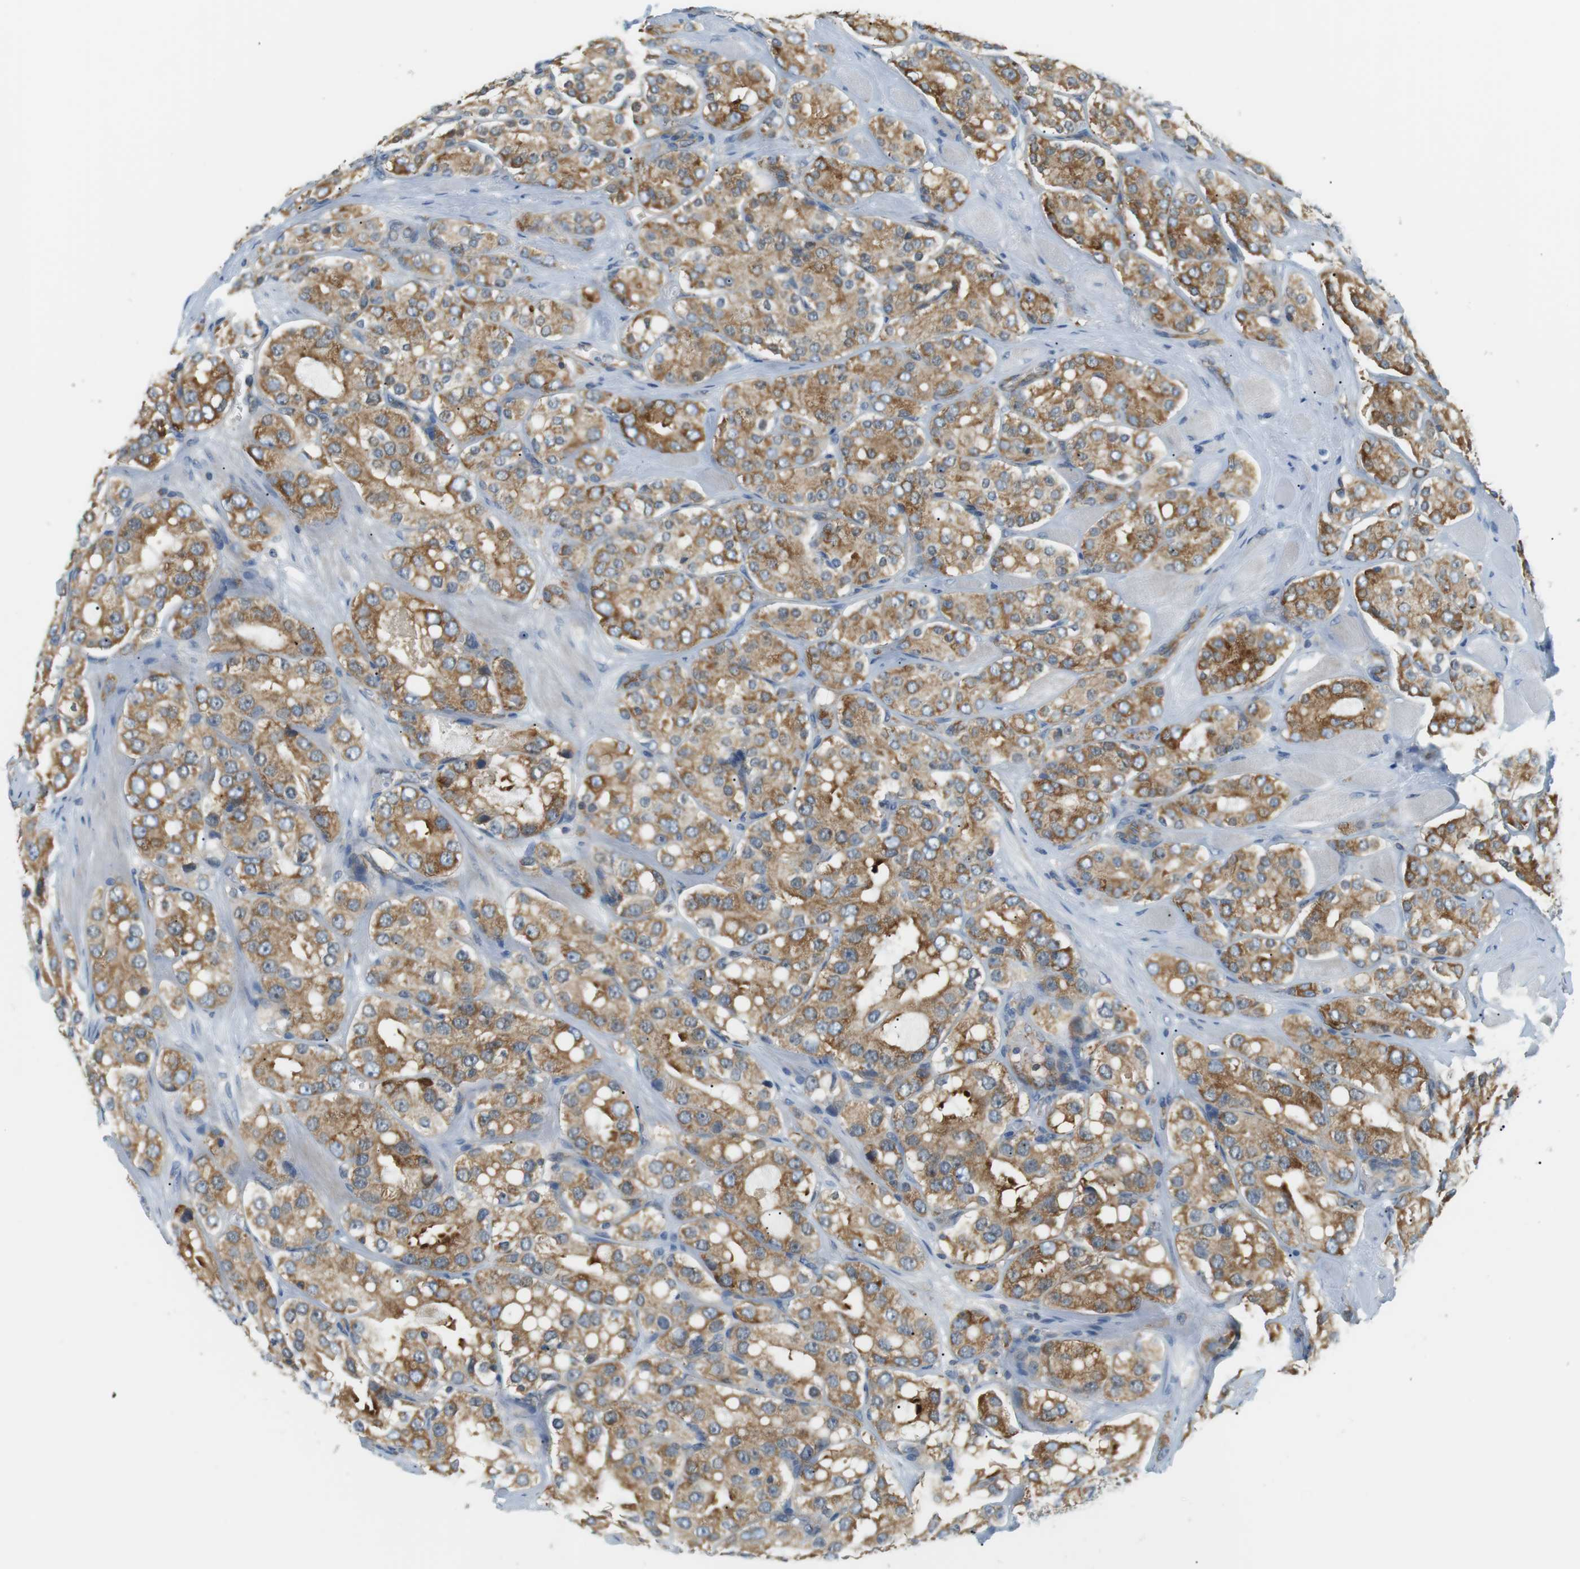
{"staining": {"intensity": "moderate", "quantity": "25%-75%", "location": "cytoplasmic/membranous"}, "tissue": "prostate cancer", "cell_type": "Tumor cells", "image_type": "cancer", "snomed": [{"axis": "morphology", "description": "Adenocarcinoma, High grade"}, {"axis": "topography", "description": "Prostate"}], "caption": "This photomicrograph displays IHC staining of human prostate cancer (adenocarcinoma (high-grade)), with medium moderate cytoplasmic/membranous positivity in approximately 25%-75% of tumor cells.", "gene": "TMEM200A", "patient": {"sex": "male", "age": 65}}